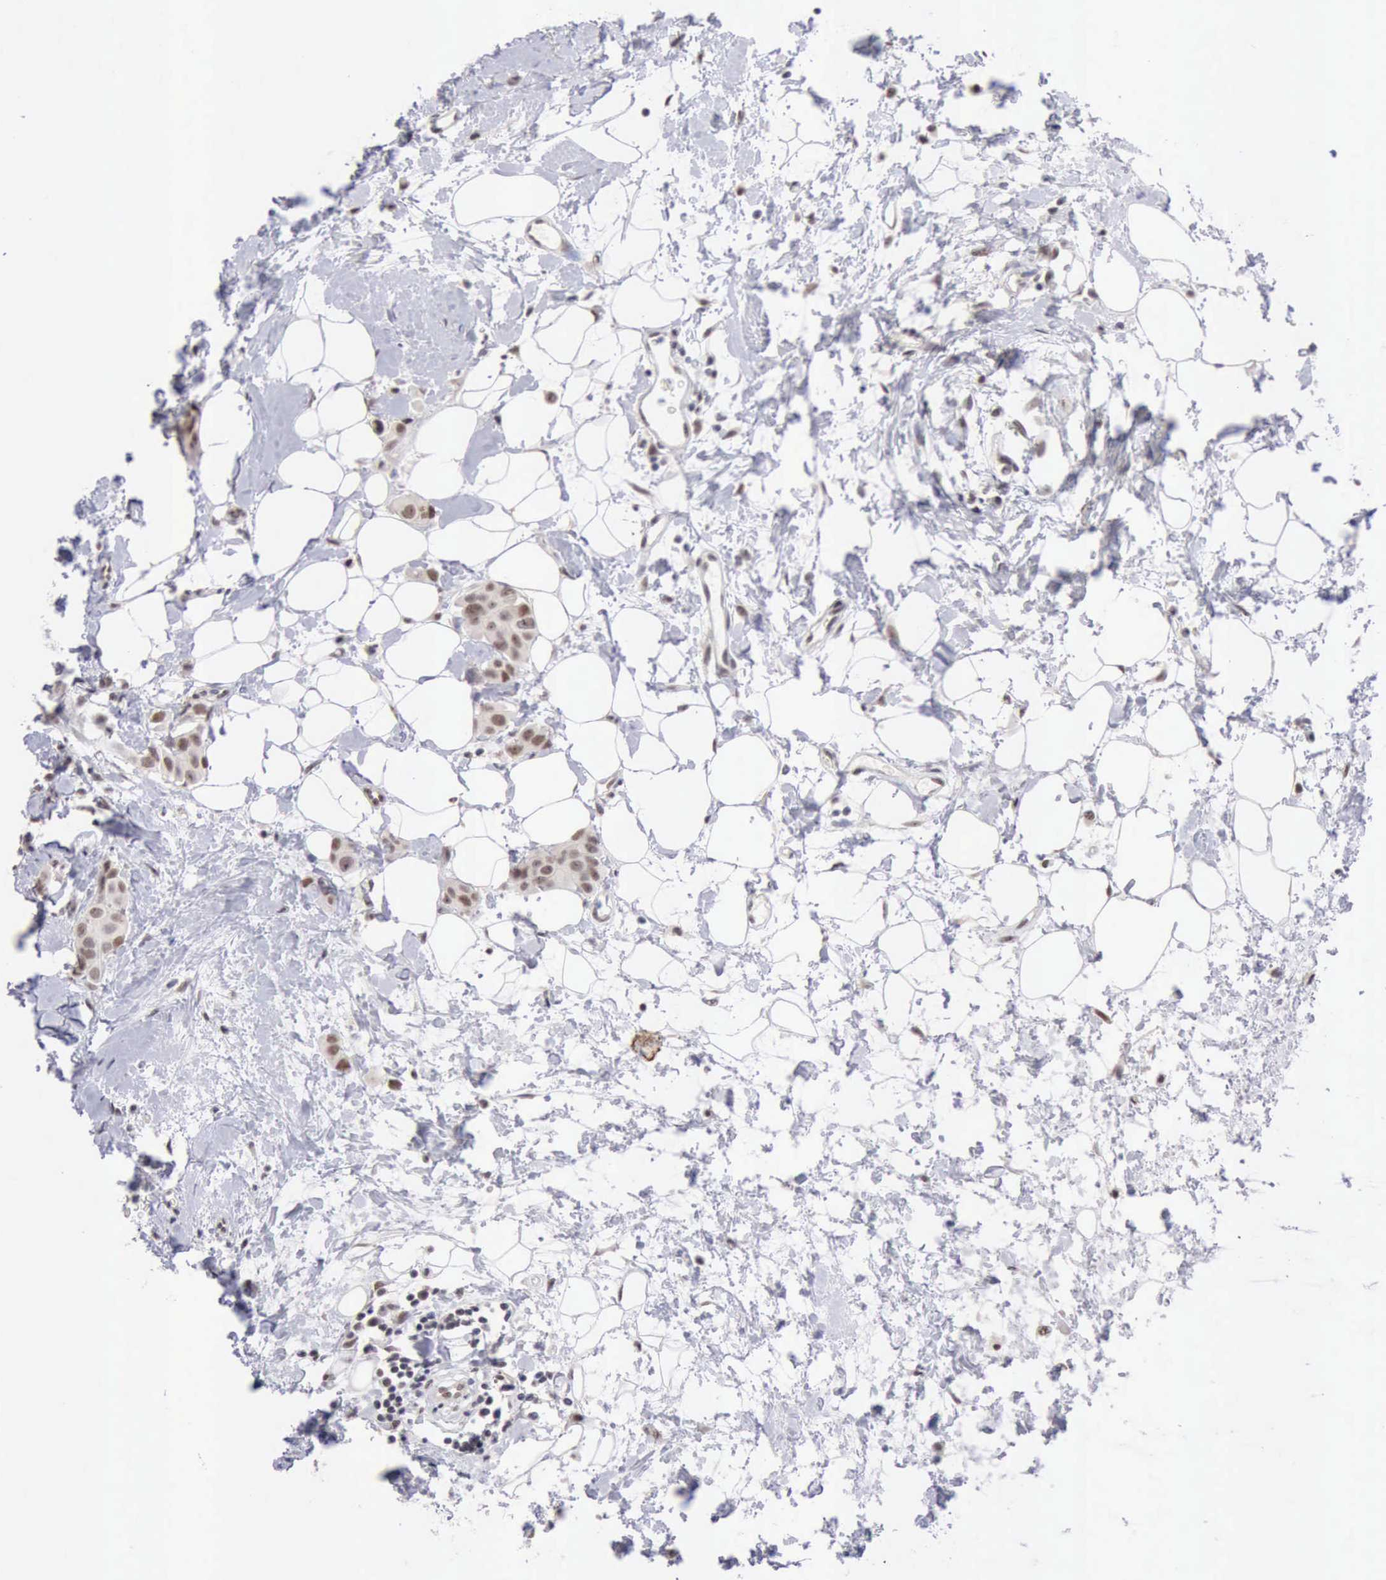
{"staining": {"intensity": "weak", "quantity": ">75%", "location": "nuclear"}, "tissue": "breast cancer", "cell_type": "Tumor cells", "image_type": "cancer", "snomed": [{"axis": "morphology", "description": "Duct carcinoma"}, {"axis": "topography", "description": "Breast"}], "caption": "Human infiltrating ductal carcinoma (breast) stained for a protein (brown) displays weak nuclear positive staining in about >75% of tumor cells.", "gene": "TAF1", "patient": {"sex": "female", "age": 40}}